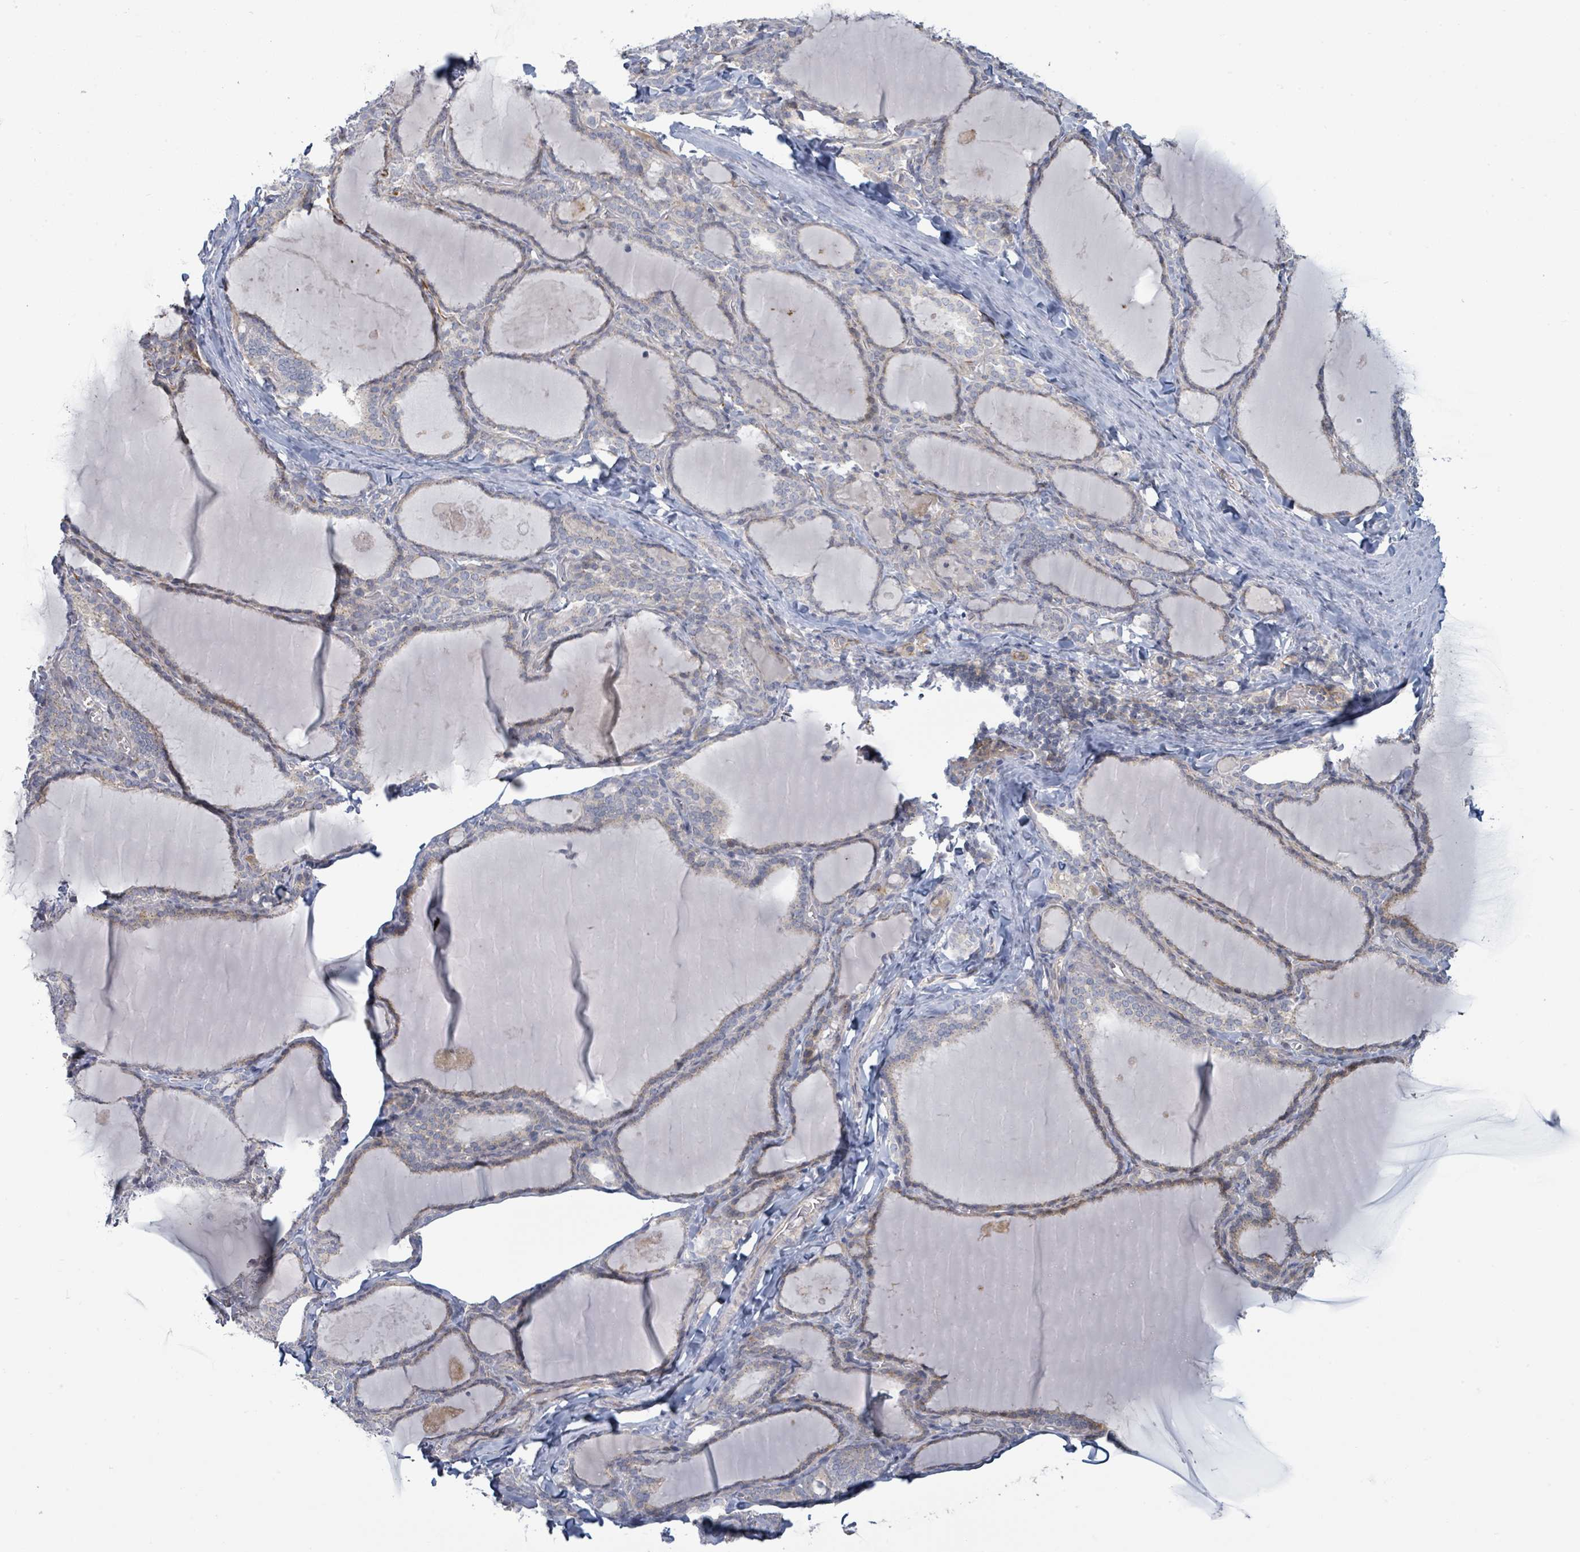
{"staining": {"intensity": "weak", "quantity": "<25%", "location": "cytoplasmic/membranous"}, "tissue": "thyroid gland", "cell_type": "Glandular cells", "image_type": "normal", "snomed": [{"axis": "morphology", "description": "Normal tissue, NOS"}, {"axis": "topography", "description": "Thyroid gland"}], "caption": "Glandular cells are negative for brown protein staining in unremarkable thyroid gland. Nuclei are stained in blue.", "gene": "COL5A3", "patient": {"sex": "female", "age": 31}}